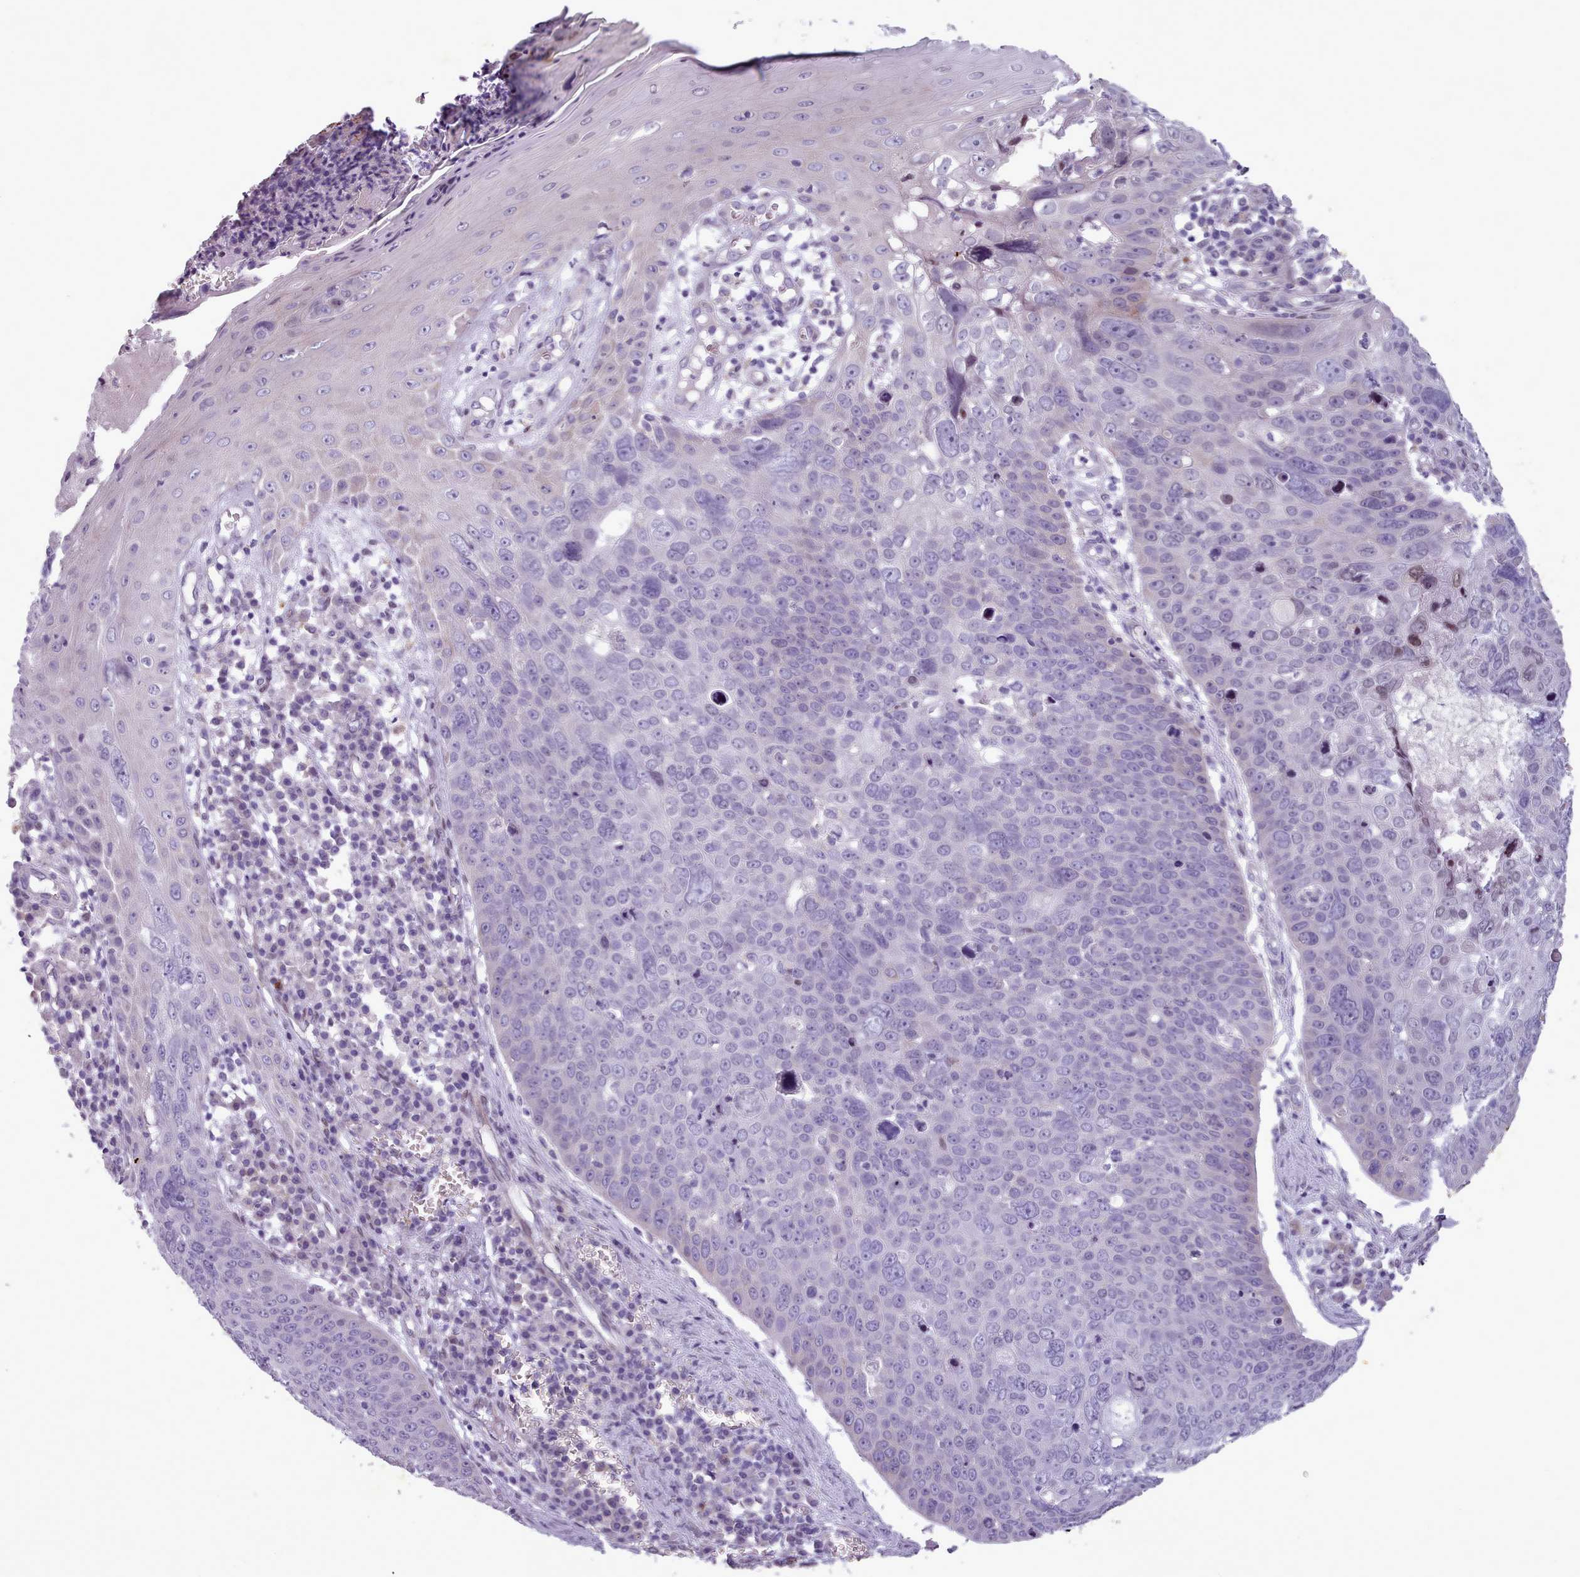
{"staining": {"intensity": "negative", "quantity": "none", "location": "none"}, "tissue": "skin cancer", "cell_type": "Tumor cells", "image_type": "cancer", "snomed": [{"axis": "morphology", "description": "Squamous cell carcinoma, NOS"}, {"axis": "topography", "description": "Skin"}], "caption": "Tumor cells show no significant protein expression in skin cancer (squamous cell carcinoma).", "gene": "KCNT2", "patient": {"sex": "male", "age": 71}}